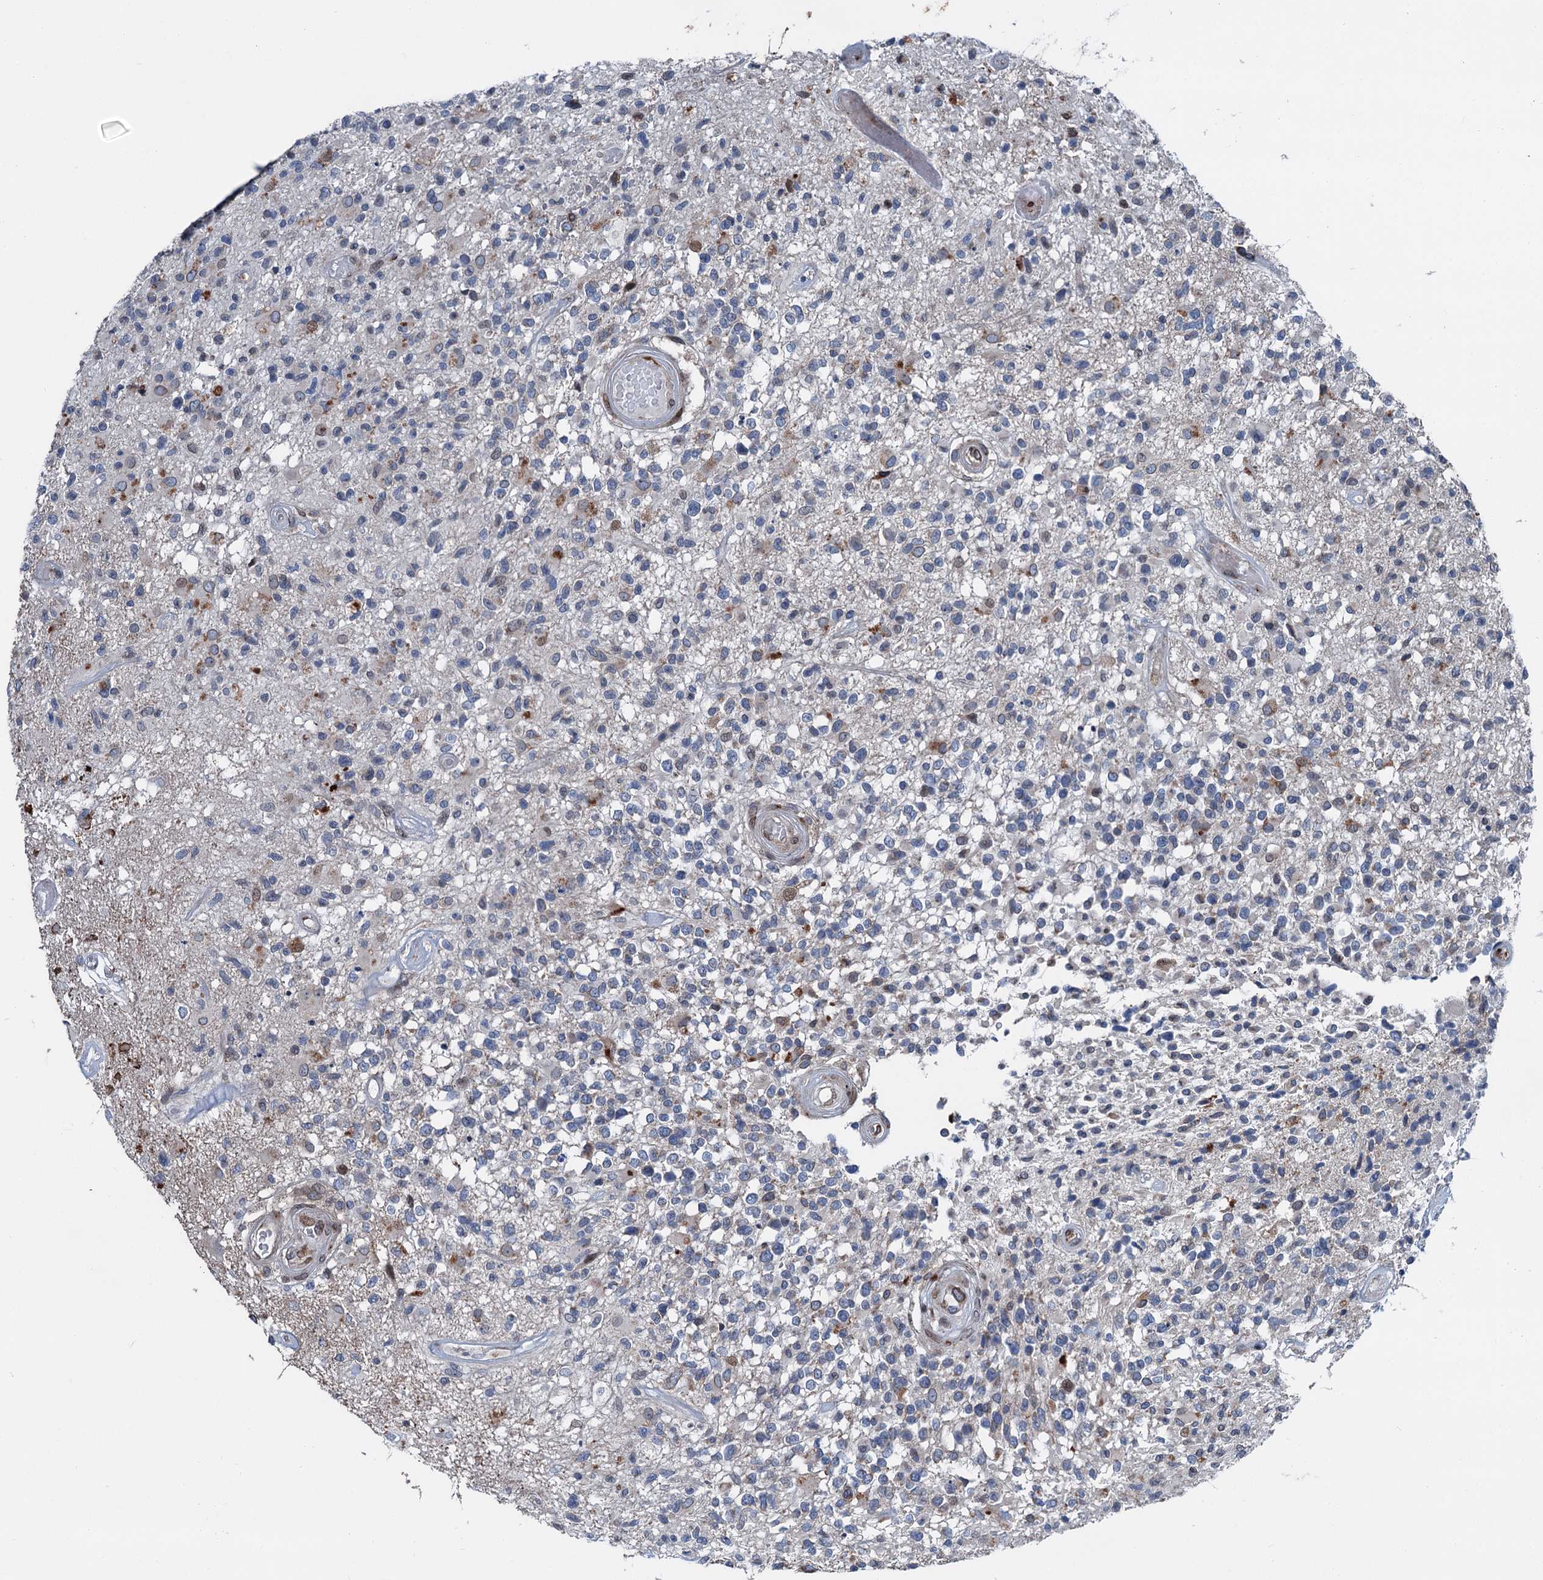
{"staining": {"intensity": "negative", "quantity": "none", "location": "none"}, "tissue": "glioma", "cell_type": "Tumor cells", "image_type": "cancer", "snomed": [{"axis": "morphology", "description": "Glioma, malignant, High grade"}, {"axis": "morphology", "description": "Glioblastoma, NOS"}, {"axis": "topography", "description": "Brain"}], "caption": "The immunohistochemistry image has no significant positivity in tumor cells of glioma tissue.", "gene": "MRPL14", "patient": {"sex": "male", "age": 60}}